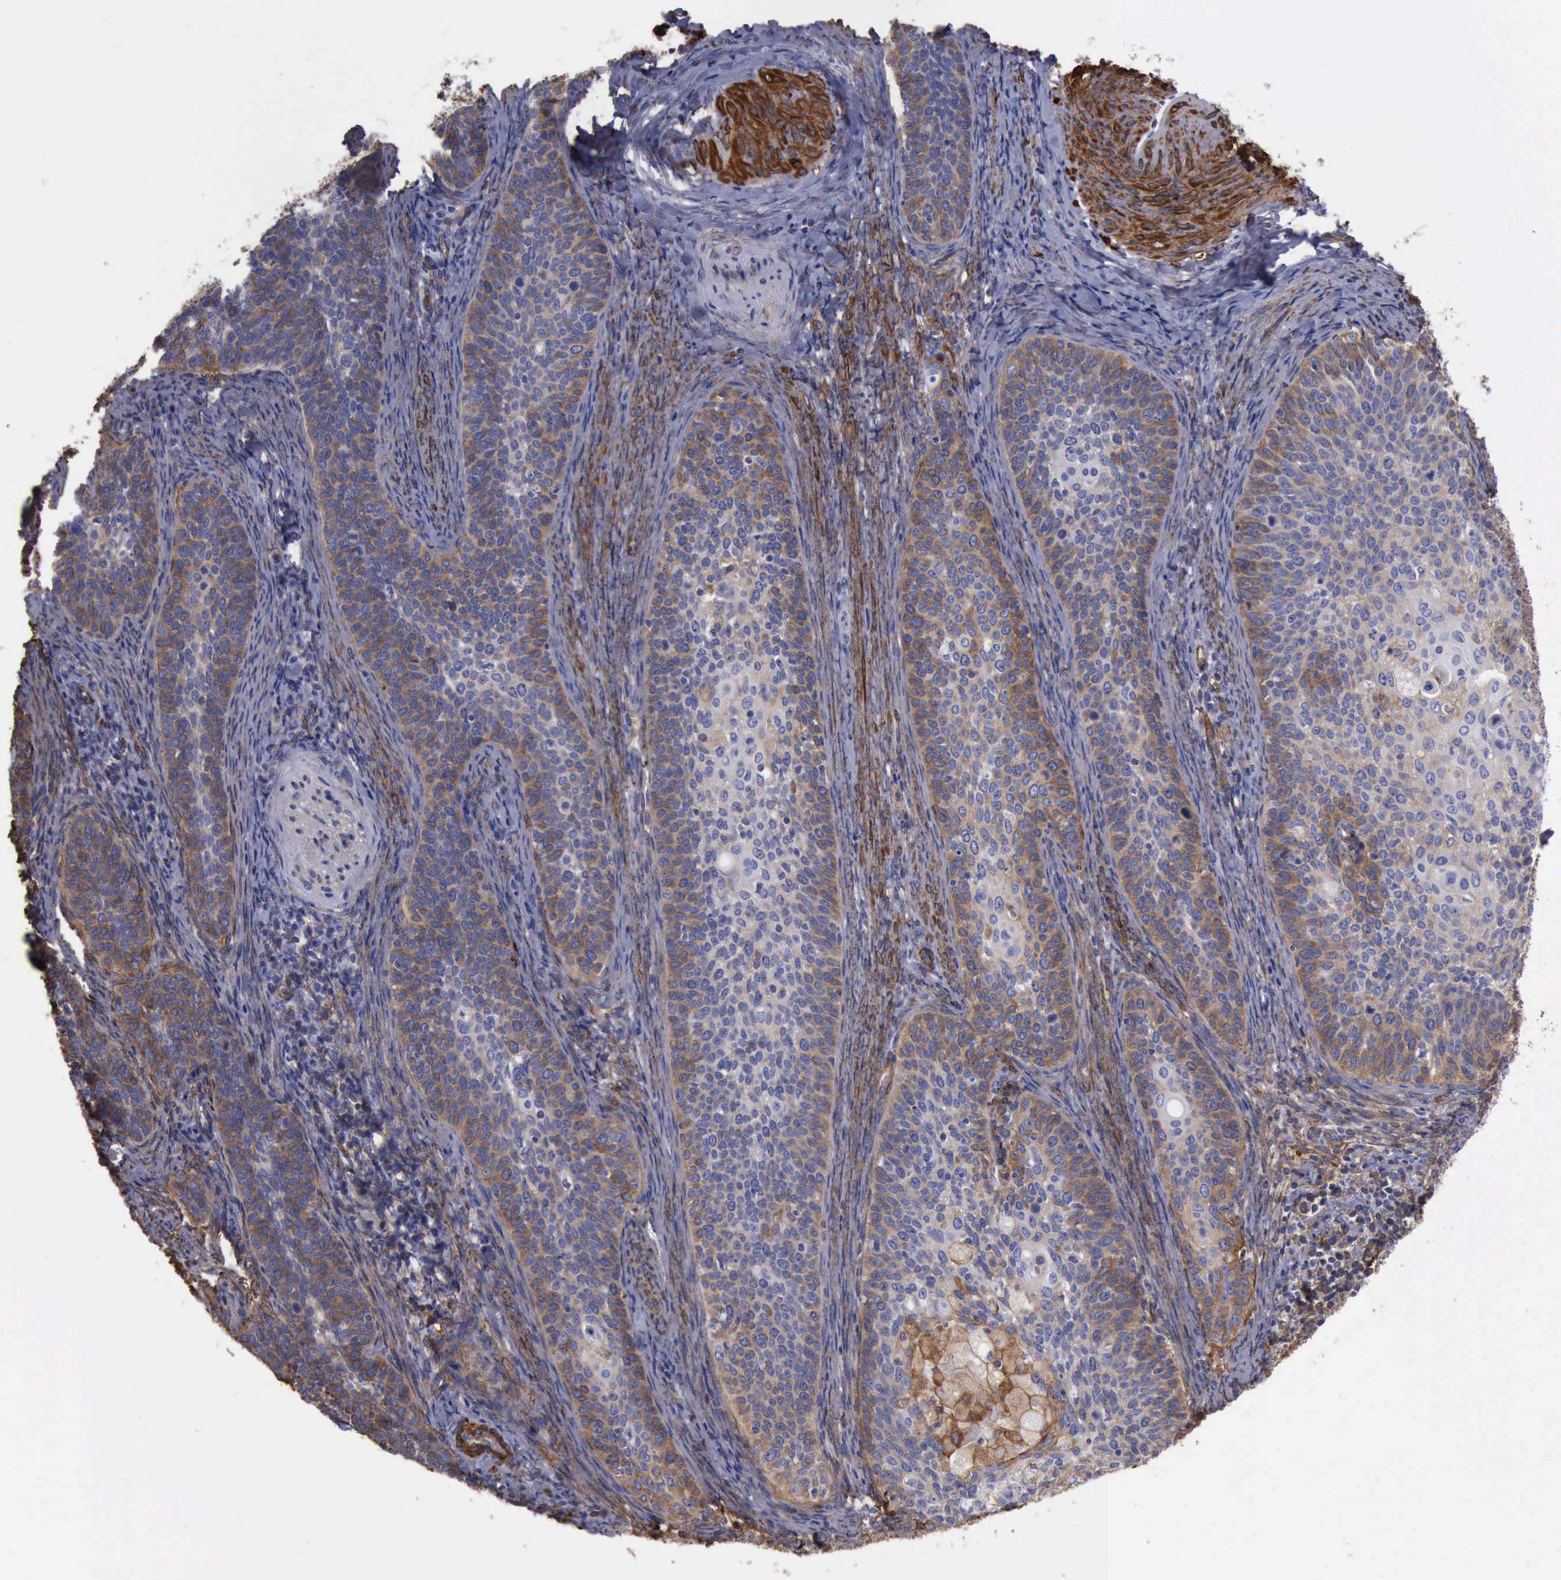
{"staining": {"intensity": "strong", "quantity": "25%-75%", "location": "cytoplasmic/membranous"}, "tissue": "cervical cancer", "cell_type": "Tumor cells", "image_type": "cancer", "snomed": [{"axis": "morphology", "description": "Squamous cell carcinoma, NOS"}, {"axis": "topography", "description": "Cervix"}], "caption": "Immunohistochemical staining of cervical cancer (squamous cell carcinoma) reveals high levels of strong cytoplasmic/membranous protein staining in approximately 25%-75% of tumor cells.", "gene": "FLNA", "patient": {"sex": "female", "age": 33}}